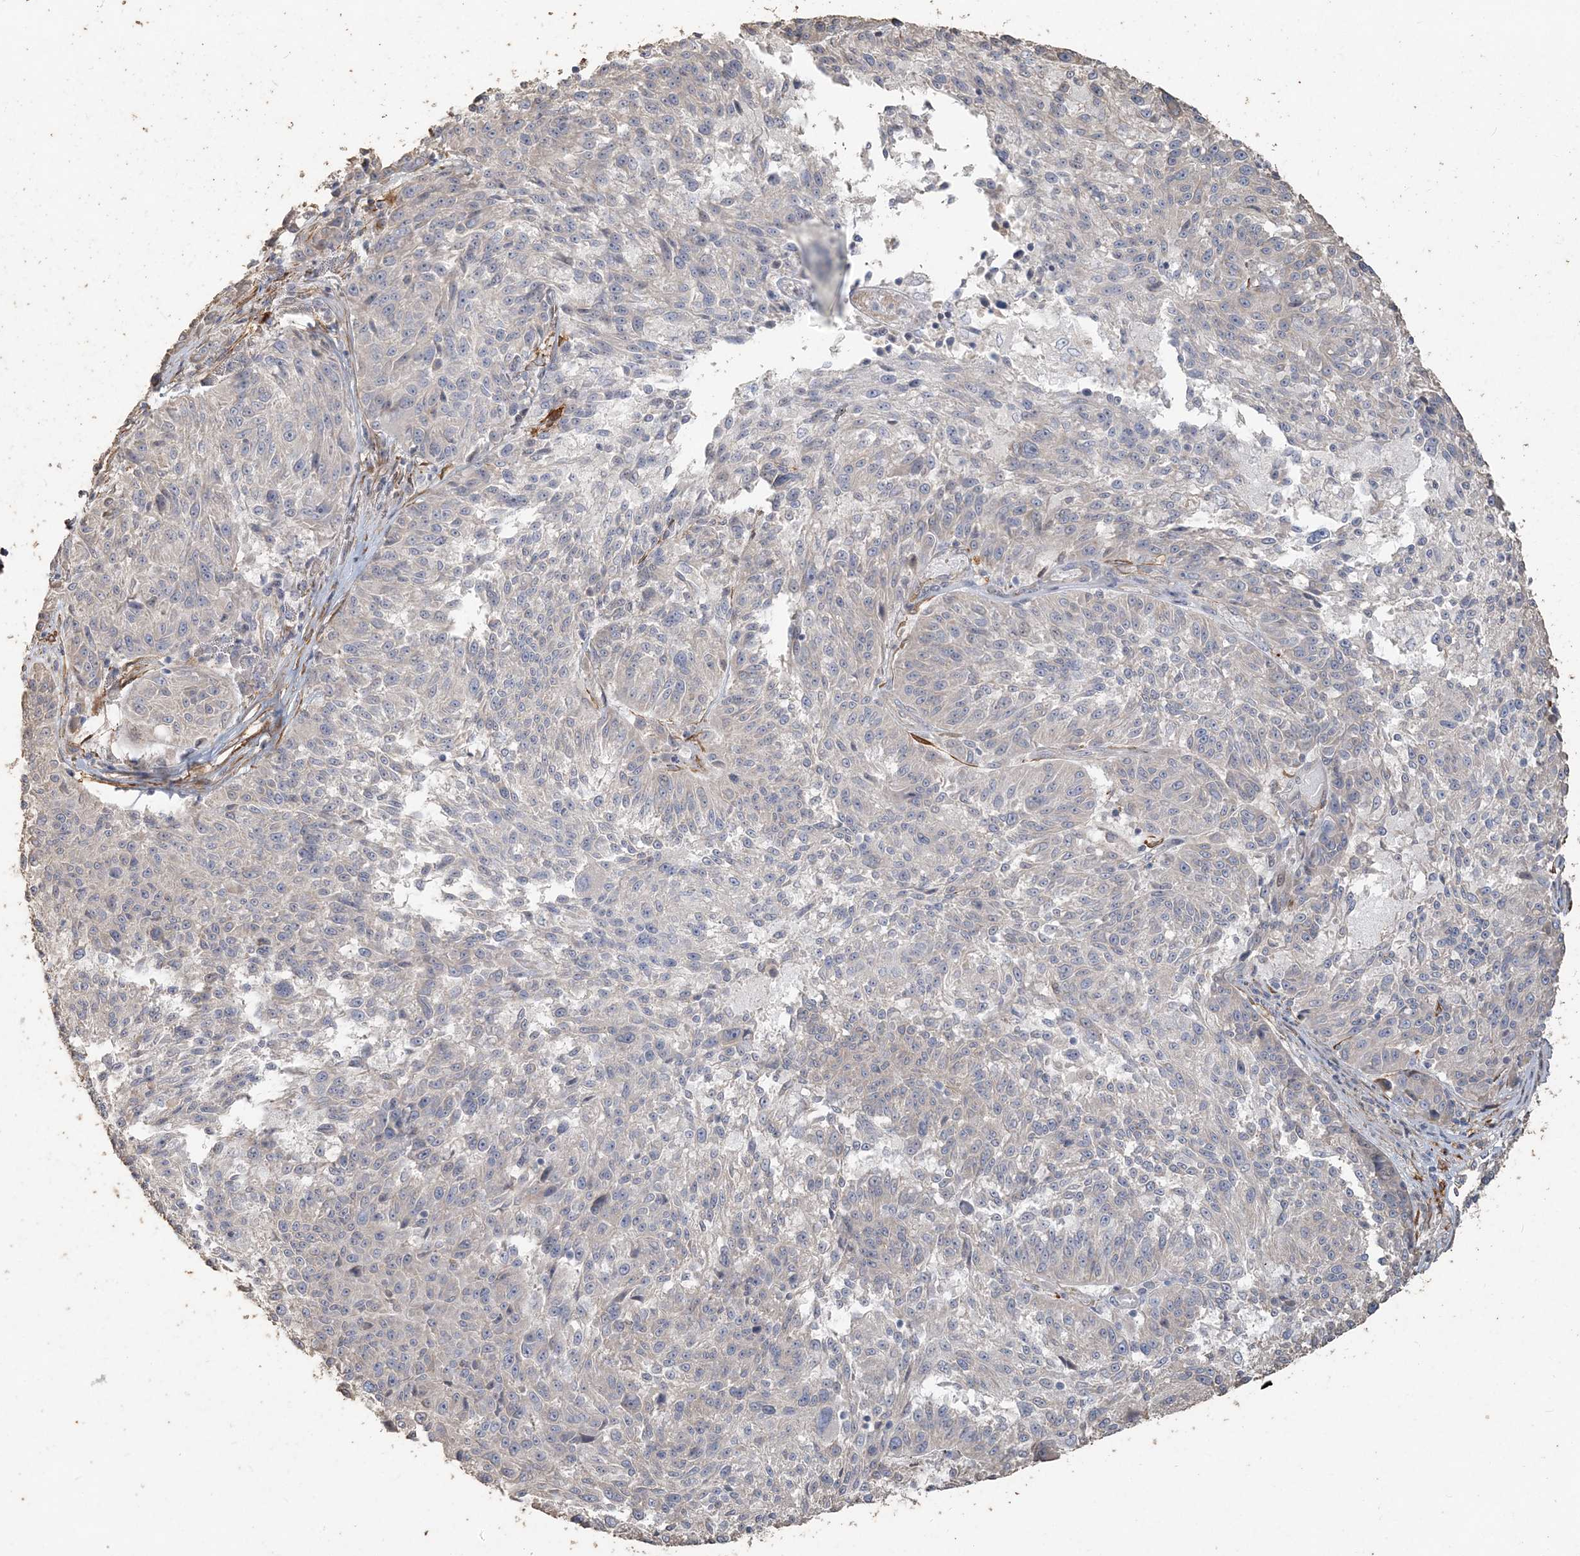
{"staining": {"intensity": "negative", "quantity": "none", "location": "none"}, "tissue": "melanoma", "cell_type": "Tumor cells", "image_type": "cancer", "snomed": [{"axis": "morphology", "description": "Malignant melanoma, NOS"}, {"axis": "topography", "description": "Skin"}], "caption": "IHC histopathology image of human melanoma stained for a protein (brown), which reveals no staining in tumor cells.", "gene": "RNF145", "patient": {"sex": "male", "age": 53}}